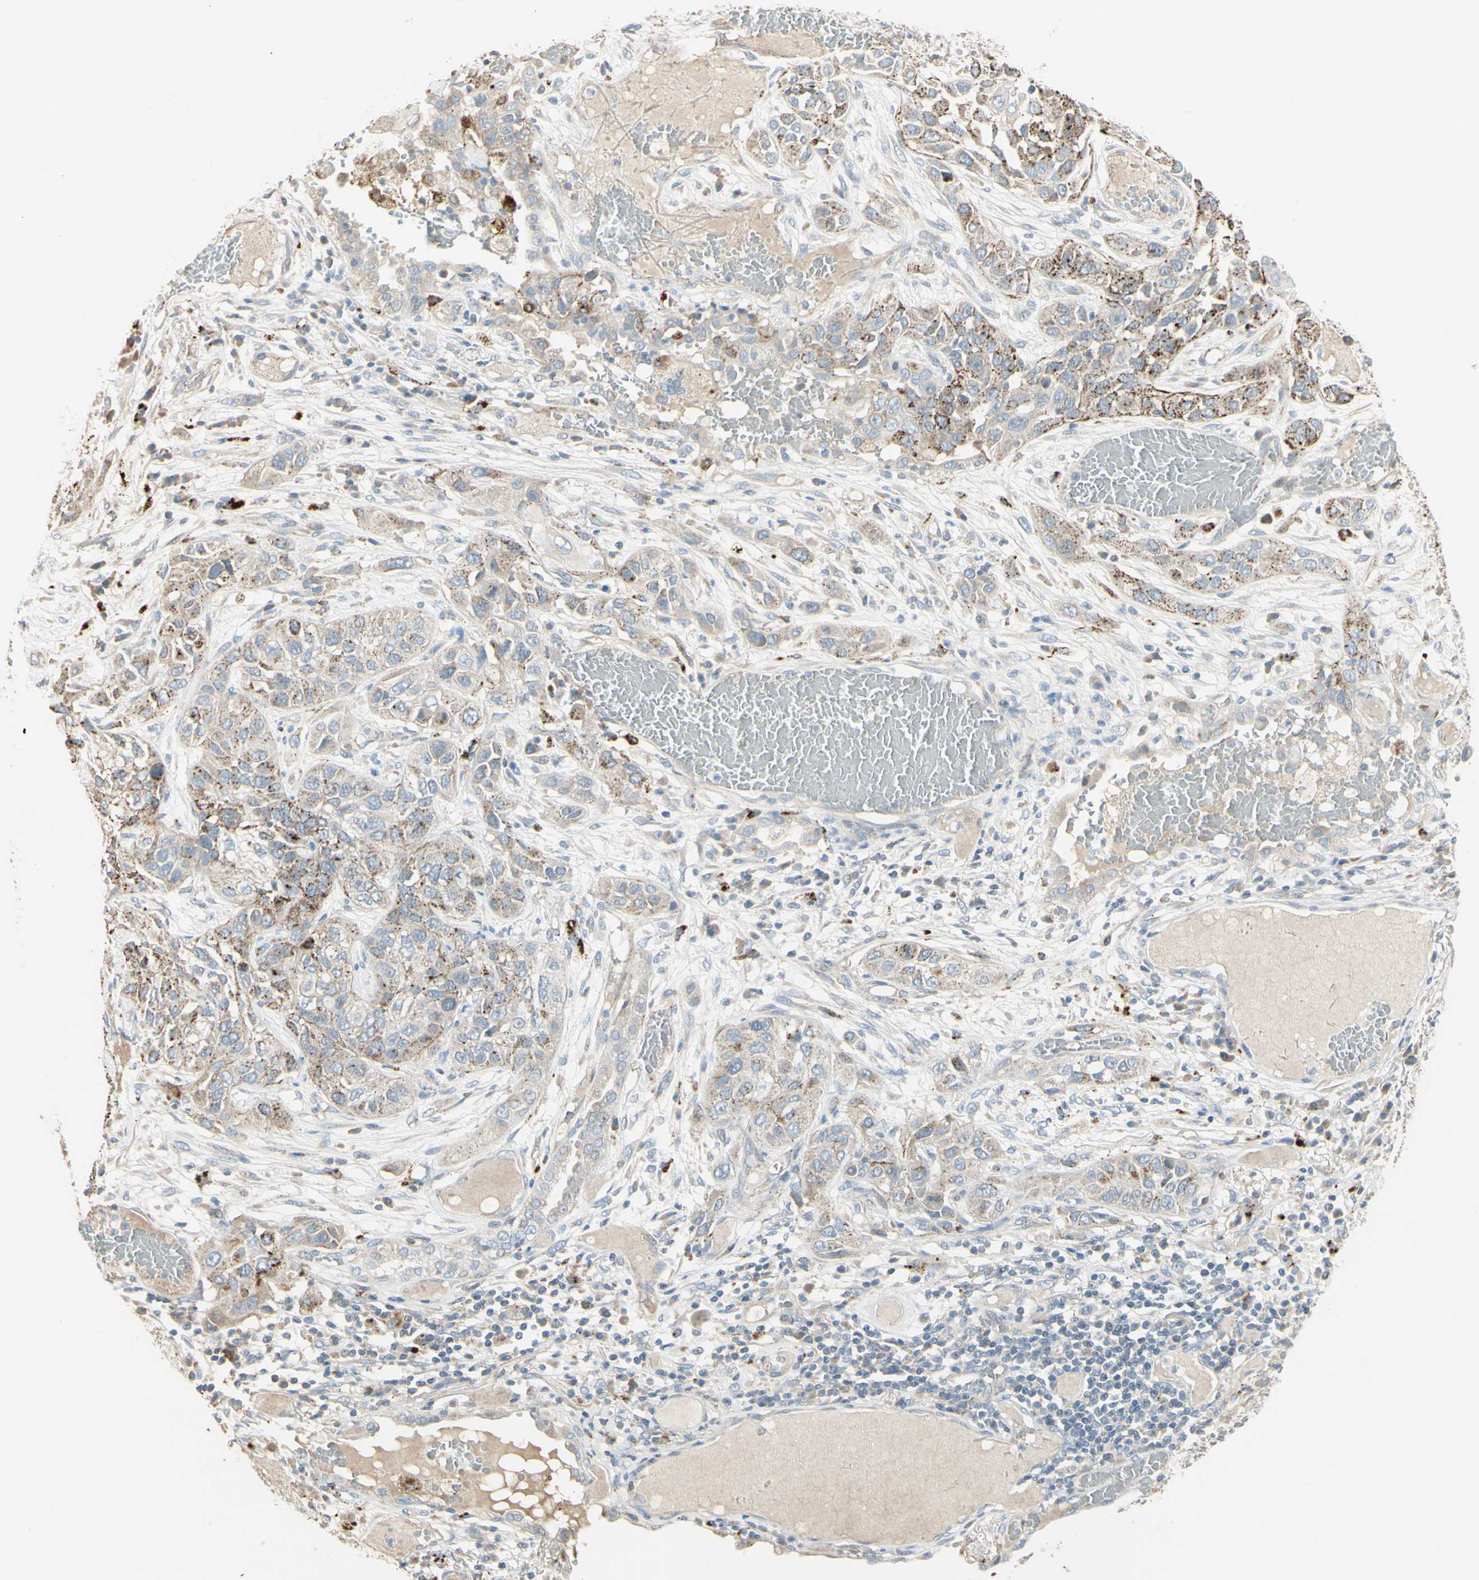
{"staining": {"intensity": "weak", "quantity": ">75%", "location": "cytoplasmic/membranous"}, "tissue": "lung cancer", "cell_type": "Tumor cells", "image_type": "cancer", "snomed": [{"axis": "morphology", "description": "Squamous cell carcinoma, NOS"}, {"axis": "topography", "description": "Lung"}], "caption": "Immunohistochemistry (IHC) photomicrograph of neoplastic tissue: lung cancer stained using IHC shows low levels of weak protein expression localized specifically in the cytoplasmic/membranous of tumor cells, appearing as a cytoplasmic/membranous brown color.", "gene": "ANGPTL1", "patient": {"sex": "male", "age": 71}}